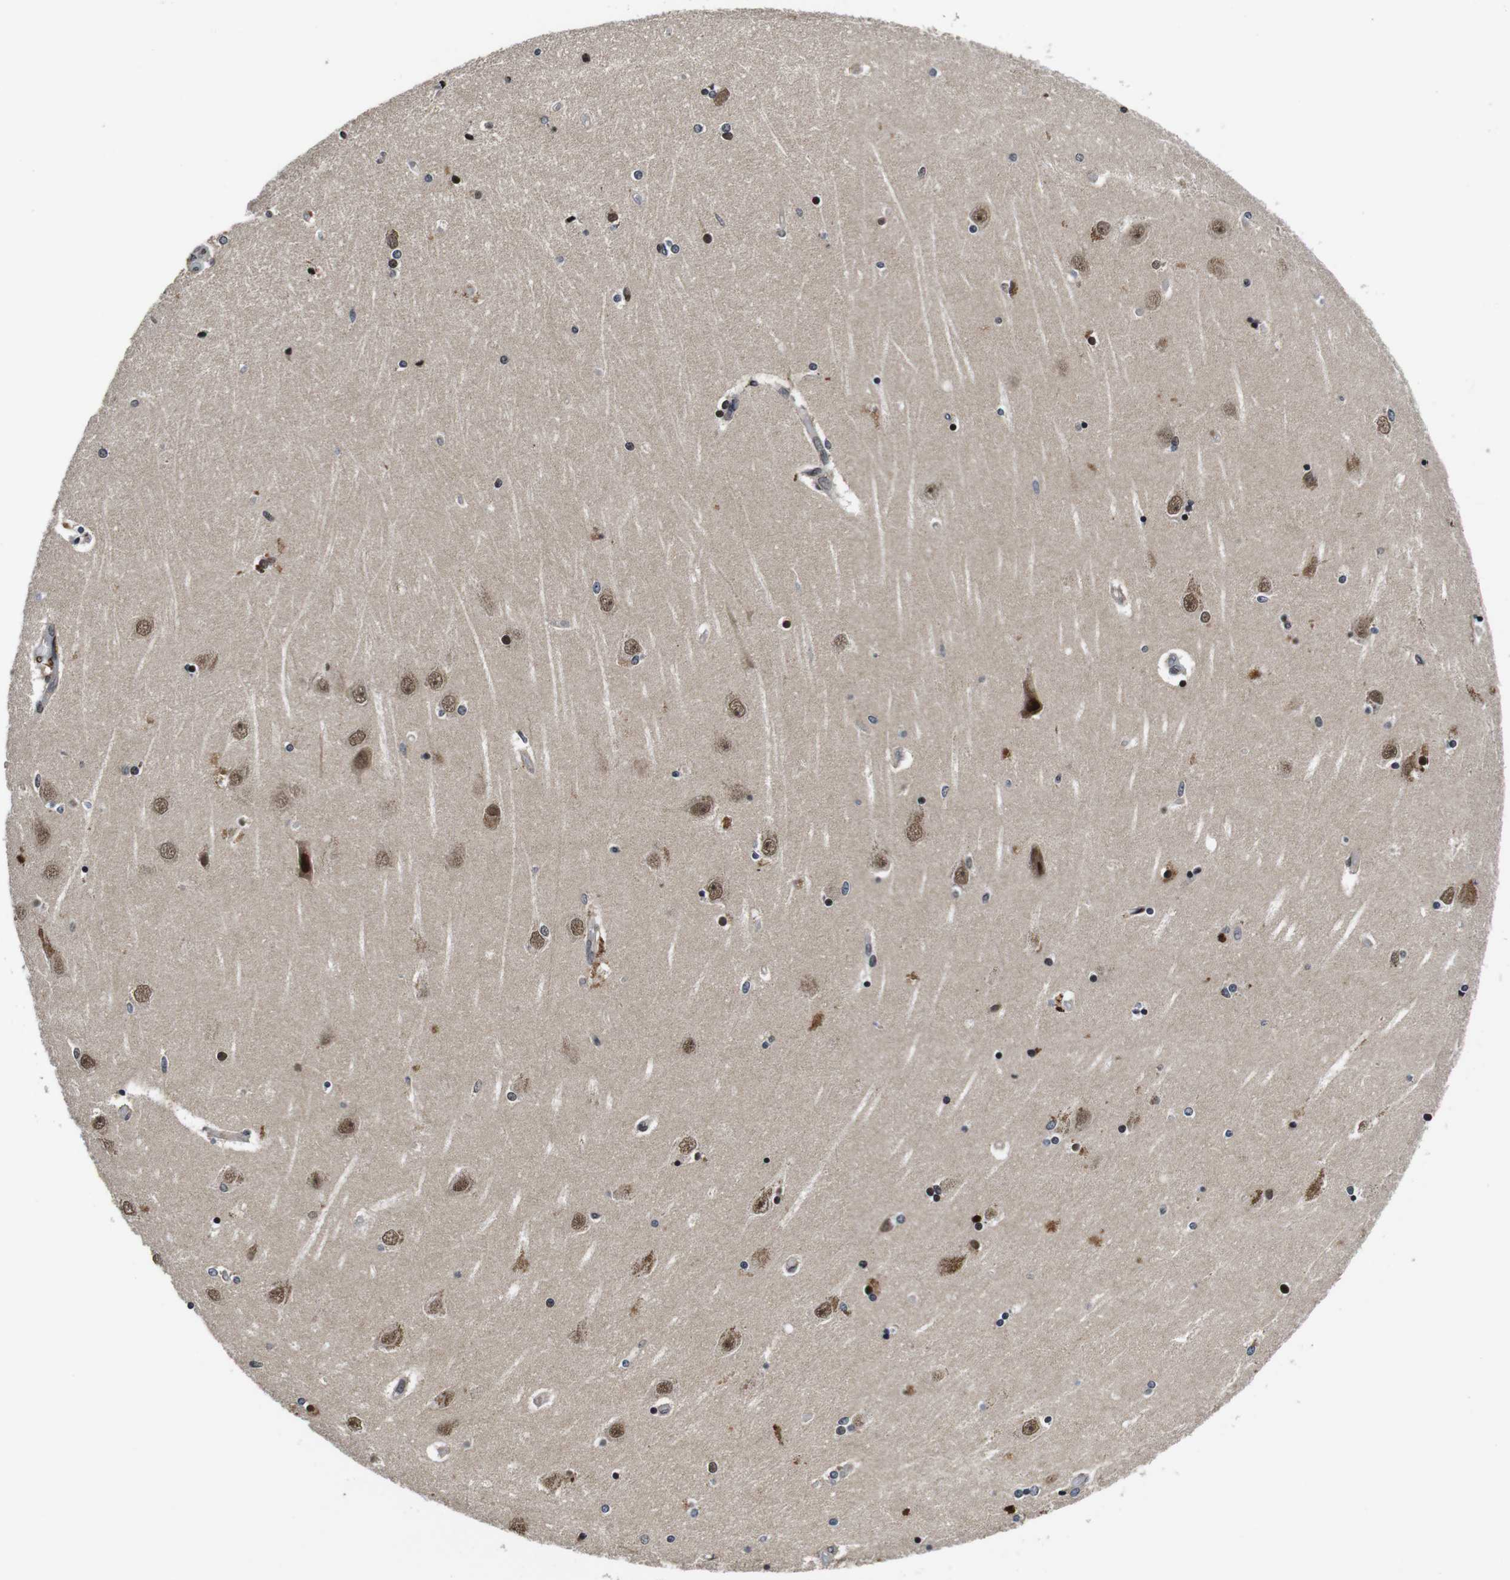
{"staining": {"intensity": "moderate", "quantity": "25%-75%", "location": "nuclear"}, "tissue": "hippocampus", "cell_type": "Glial cells", "image_type": "normal", "snomed": [{"axis": "morphology", "description": "Normal tissue, NOS"}, {"axis": "topography", "description": "Hippocampus"}], "caption": "Moderate nuclear staining for a protein is present in approximately 25%-75% of glial cells of benign hippocampus using IHC.", "gene": "ZBTB46", "patient": {"sex": "female", "age": 54}}